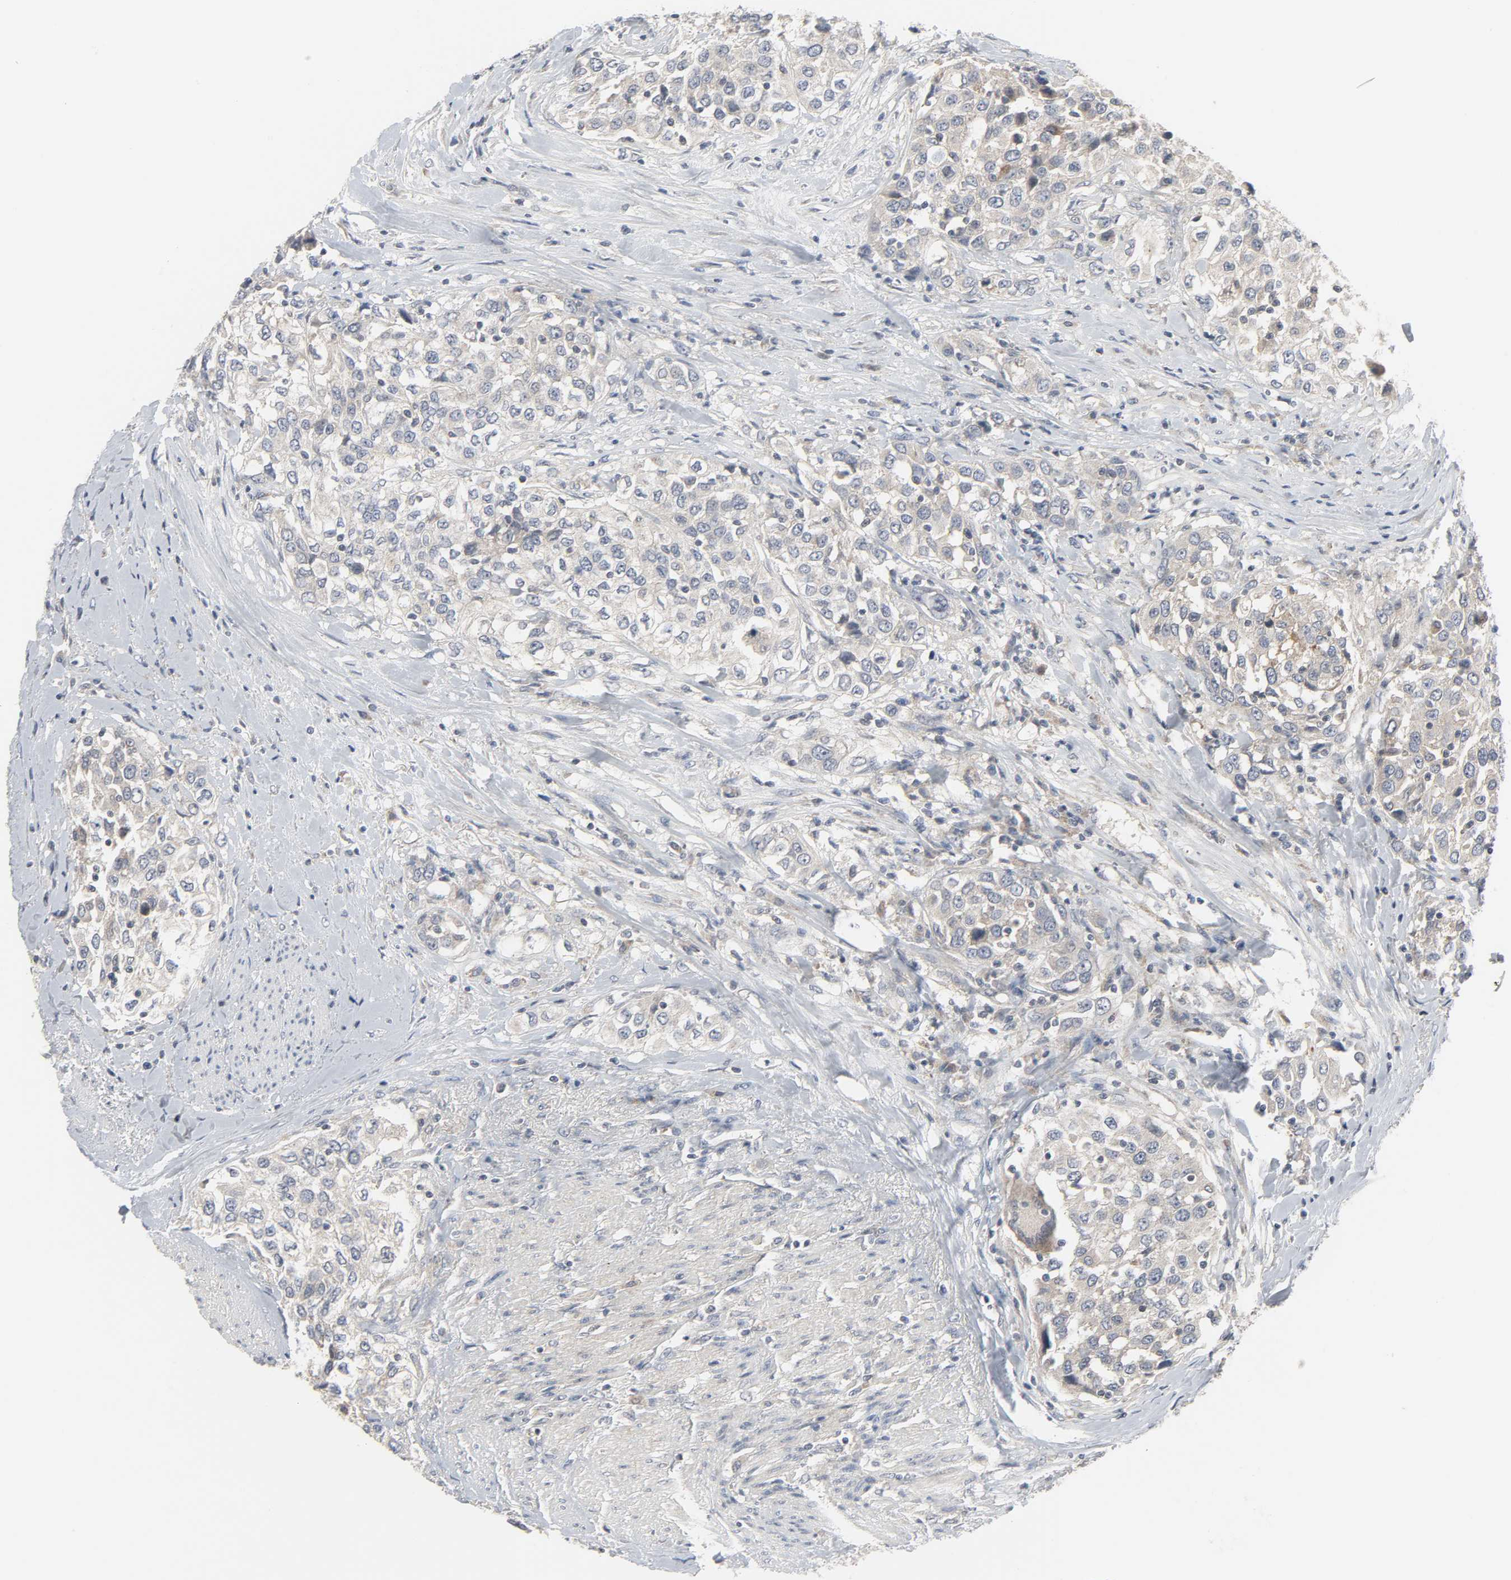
{"staining": {"intensity": "moderate", "quantity": "25%-75%", "location": "cytoplasmic/membranous"}, "tissue": "urothelial cancer", "cell_type": "Tumor cells", "image_type": "cancer", "snomed": [{"axis": "morphology", "description": "Urothelial carcinoma, High grade"}, {"axis": "topography", "description": "Urinary bladder"}], "caption": "Protein staining by immunohistochemistry reveals moderate cytoplasmic/membranous positivity in approximately 25%-75% of tumor cells in urothelial carcinoma (high-grade).", "gene": "CLIP1", "patient": {"sex": "female", "age": 80}}